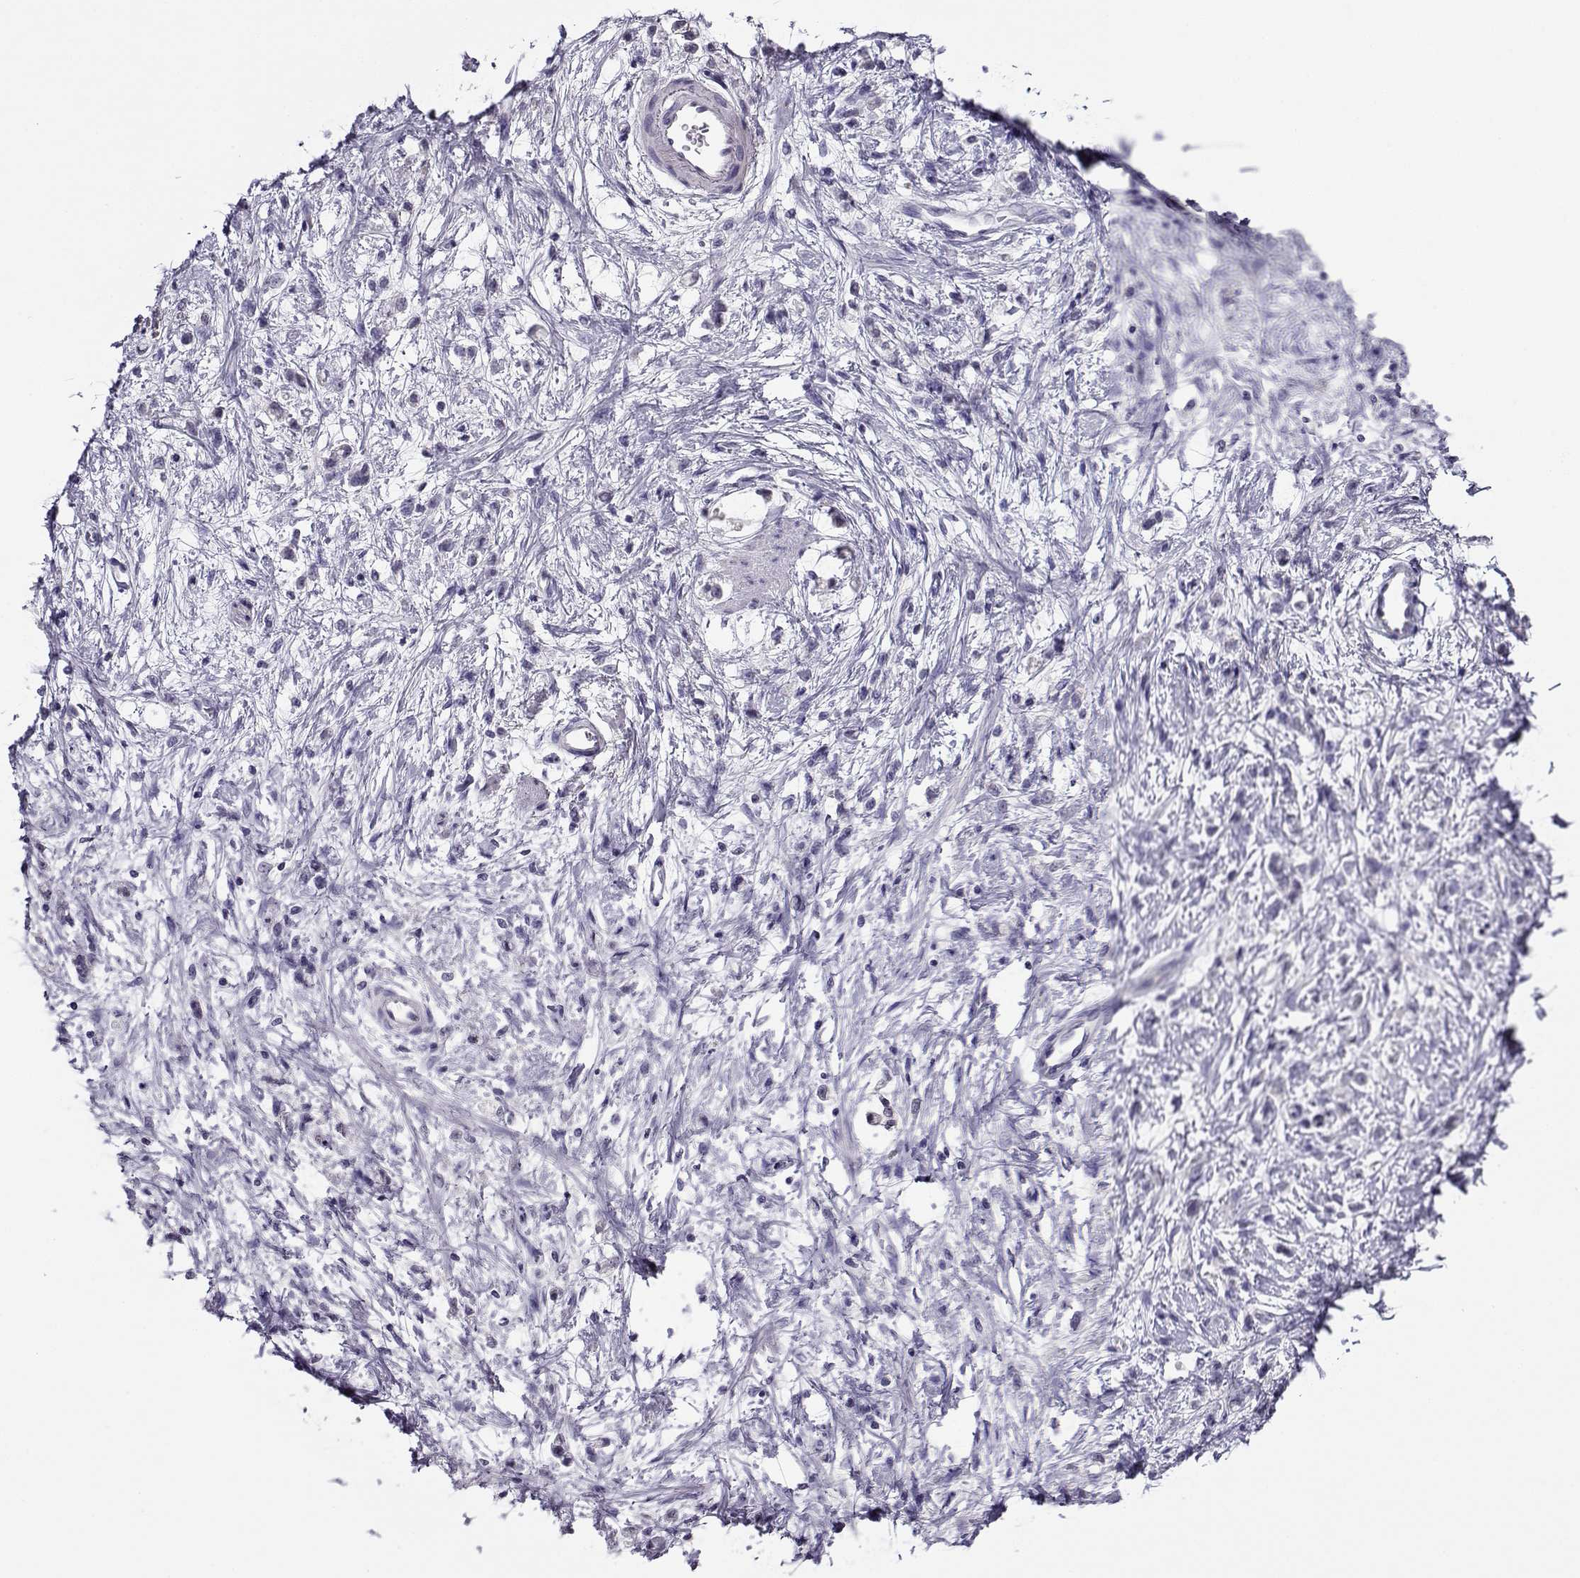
{"staining": {"intensity": "negative", "quantity": "none", "location": "none"}, "tissue": "stomach cancer", "cell_type": "Tumor cells", "image_type": "cancer", "snomed": [{"axis": "morphology", "description": "Adenocarcinoma, NOS"}, {"axis": "topography", "description": "Stomach"}], "caption": "DAB immunohistochemical staining of human stomach cancer (adenocarcinoma) displays no significant expression in tumor cells.", "gene": "FEZF1", "patient": {"sex": "female", "age": 60}}